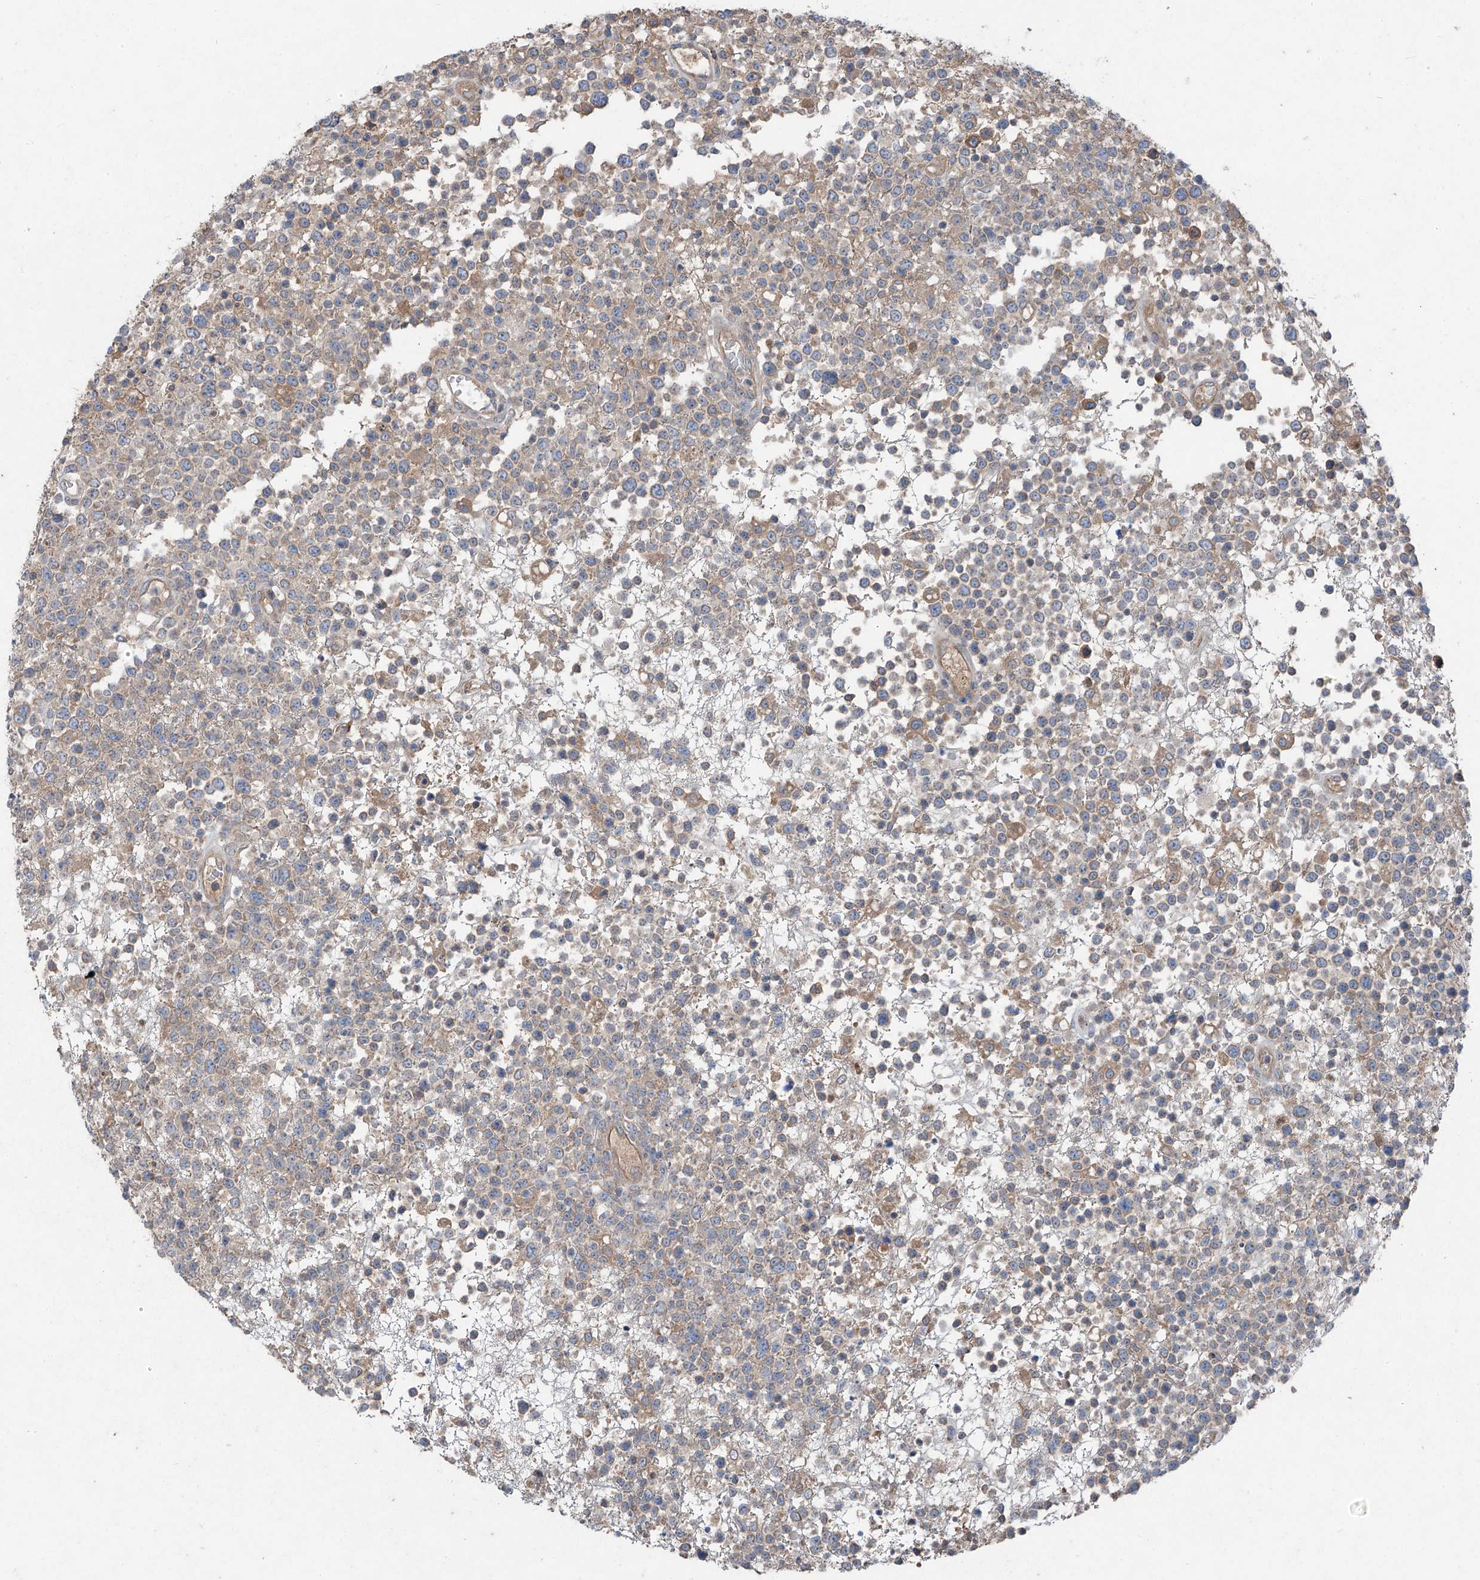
{"staining": {"intensity": "weak", "quantity": "<25%", "location": "cytoplasmic/membranous"}, "tissue": "lymphoma", "cell_type": "Tumor cells", "image_type": "cancer", "snomed": [{"axis": "morphology", "description": "Malignant lymphoma, non-Hodgkin's type, High grade"}, {"axis": "topography", "description": "Colon"}], "caption": "Tumor cells show no significant expression in high-grade malignant lymphoma, non-Hodgkin's type.", "gene": "FOXRED2", "patient": {"sex": "female", "age": 53}}